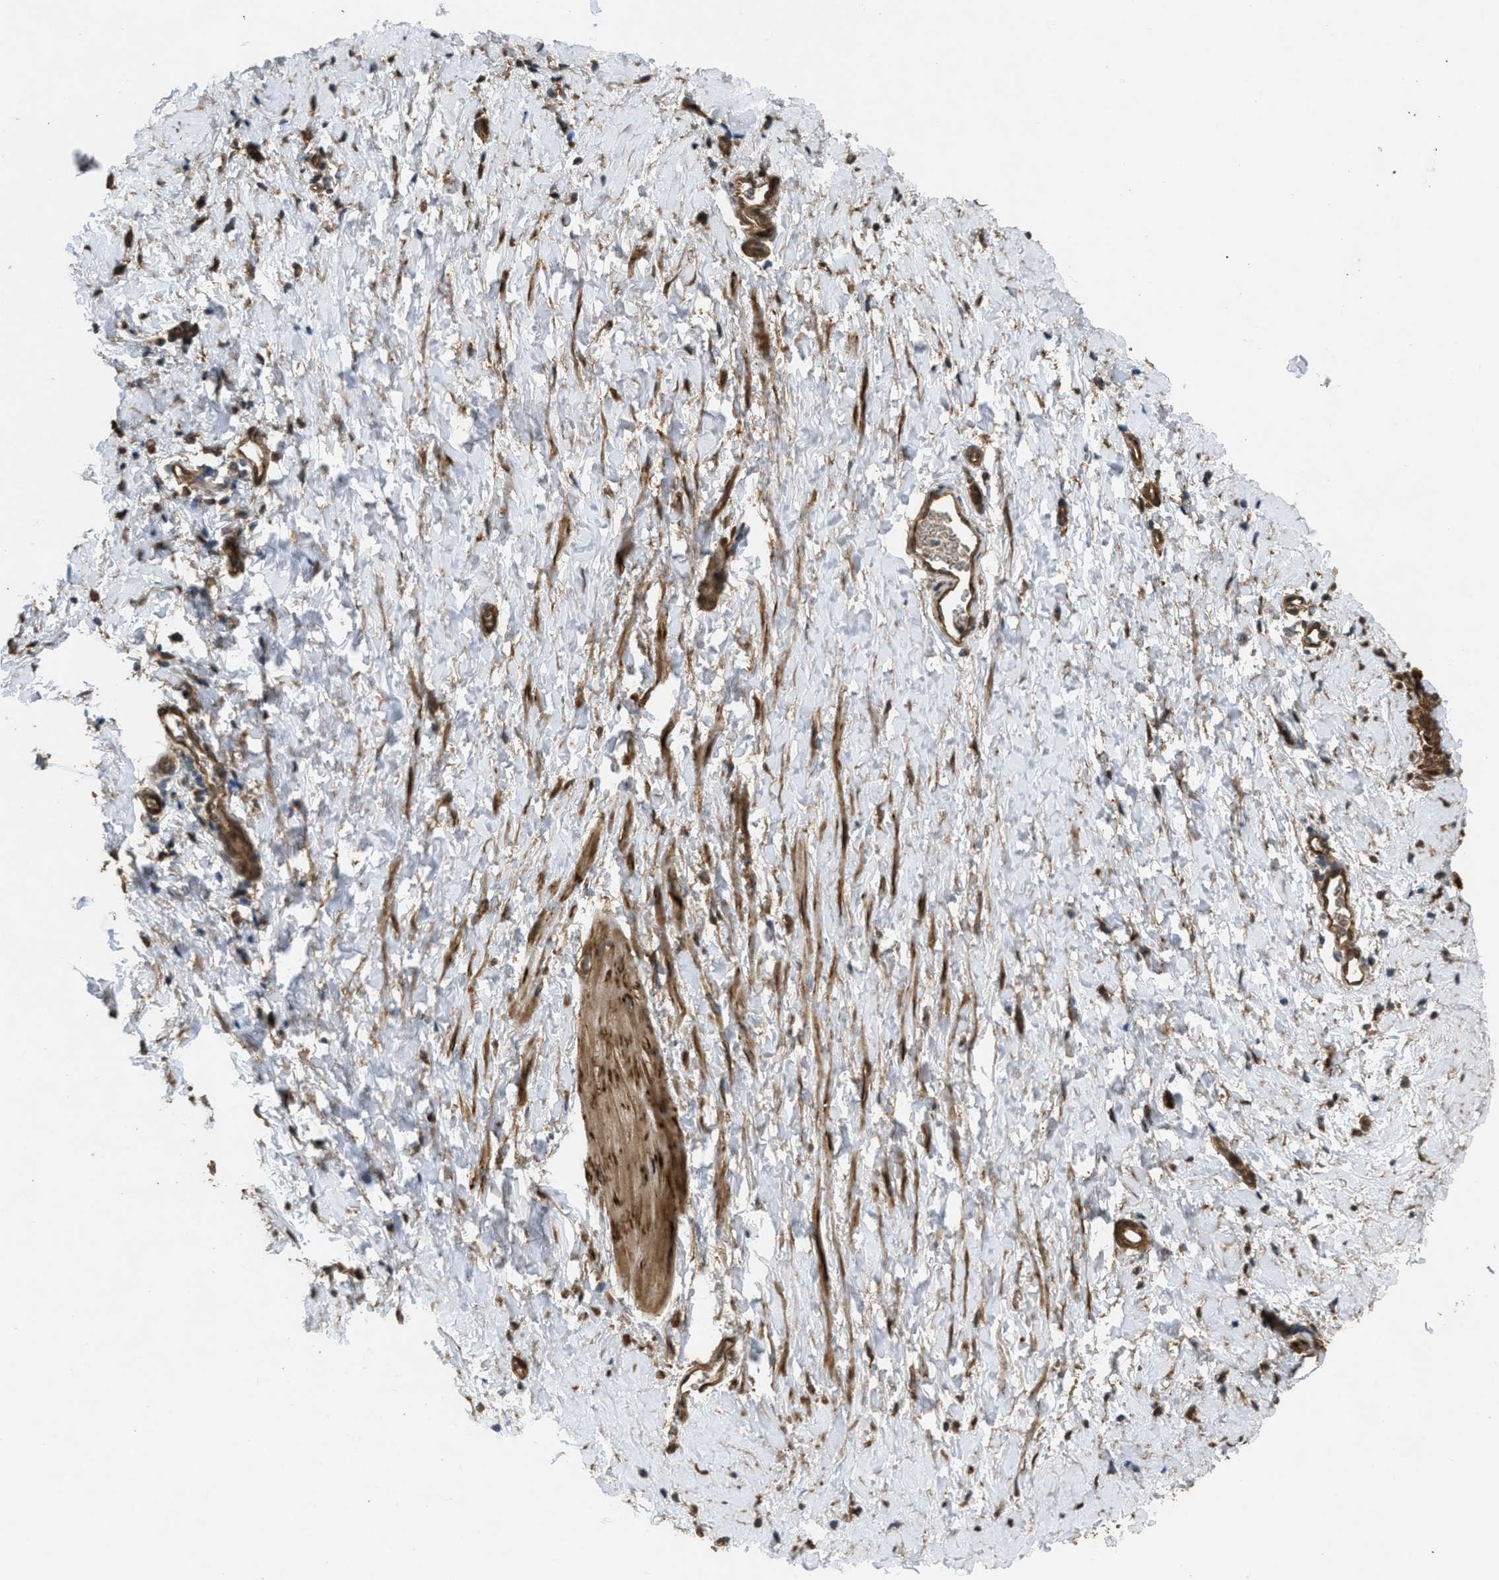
{"staining": {"intensity": "moderate", "quantity": ">75%", "location": "cytoplasmic/membranous"}, "tissue": "smooth muscle", "cell_type": "Smooth muscle cells", "image_type": "normal", "snomed": [{"axis": "morphology", "description": "Normal tissue, NOS"}, {"axis": "topography", "description": "Smooth muscle"}], "caption": "IHC (DAB) staining of unremarkable human smooth muscle shows moderate cytoplasmic/membranous protein positivity in about >75% of smooth muscle cells. (Brightfield microscopy of DAB IHC at high magnification).", "gene": "BAG3", "patient": {"sex": "male", "age": 16}}